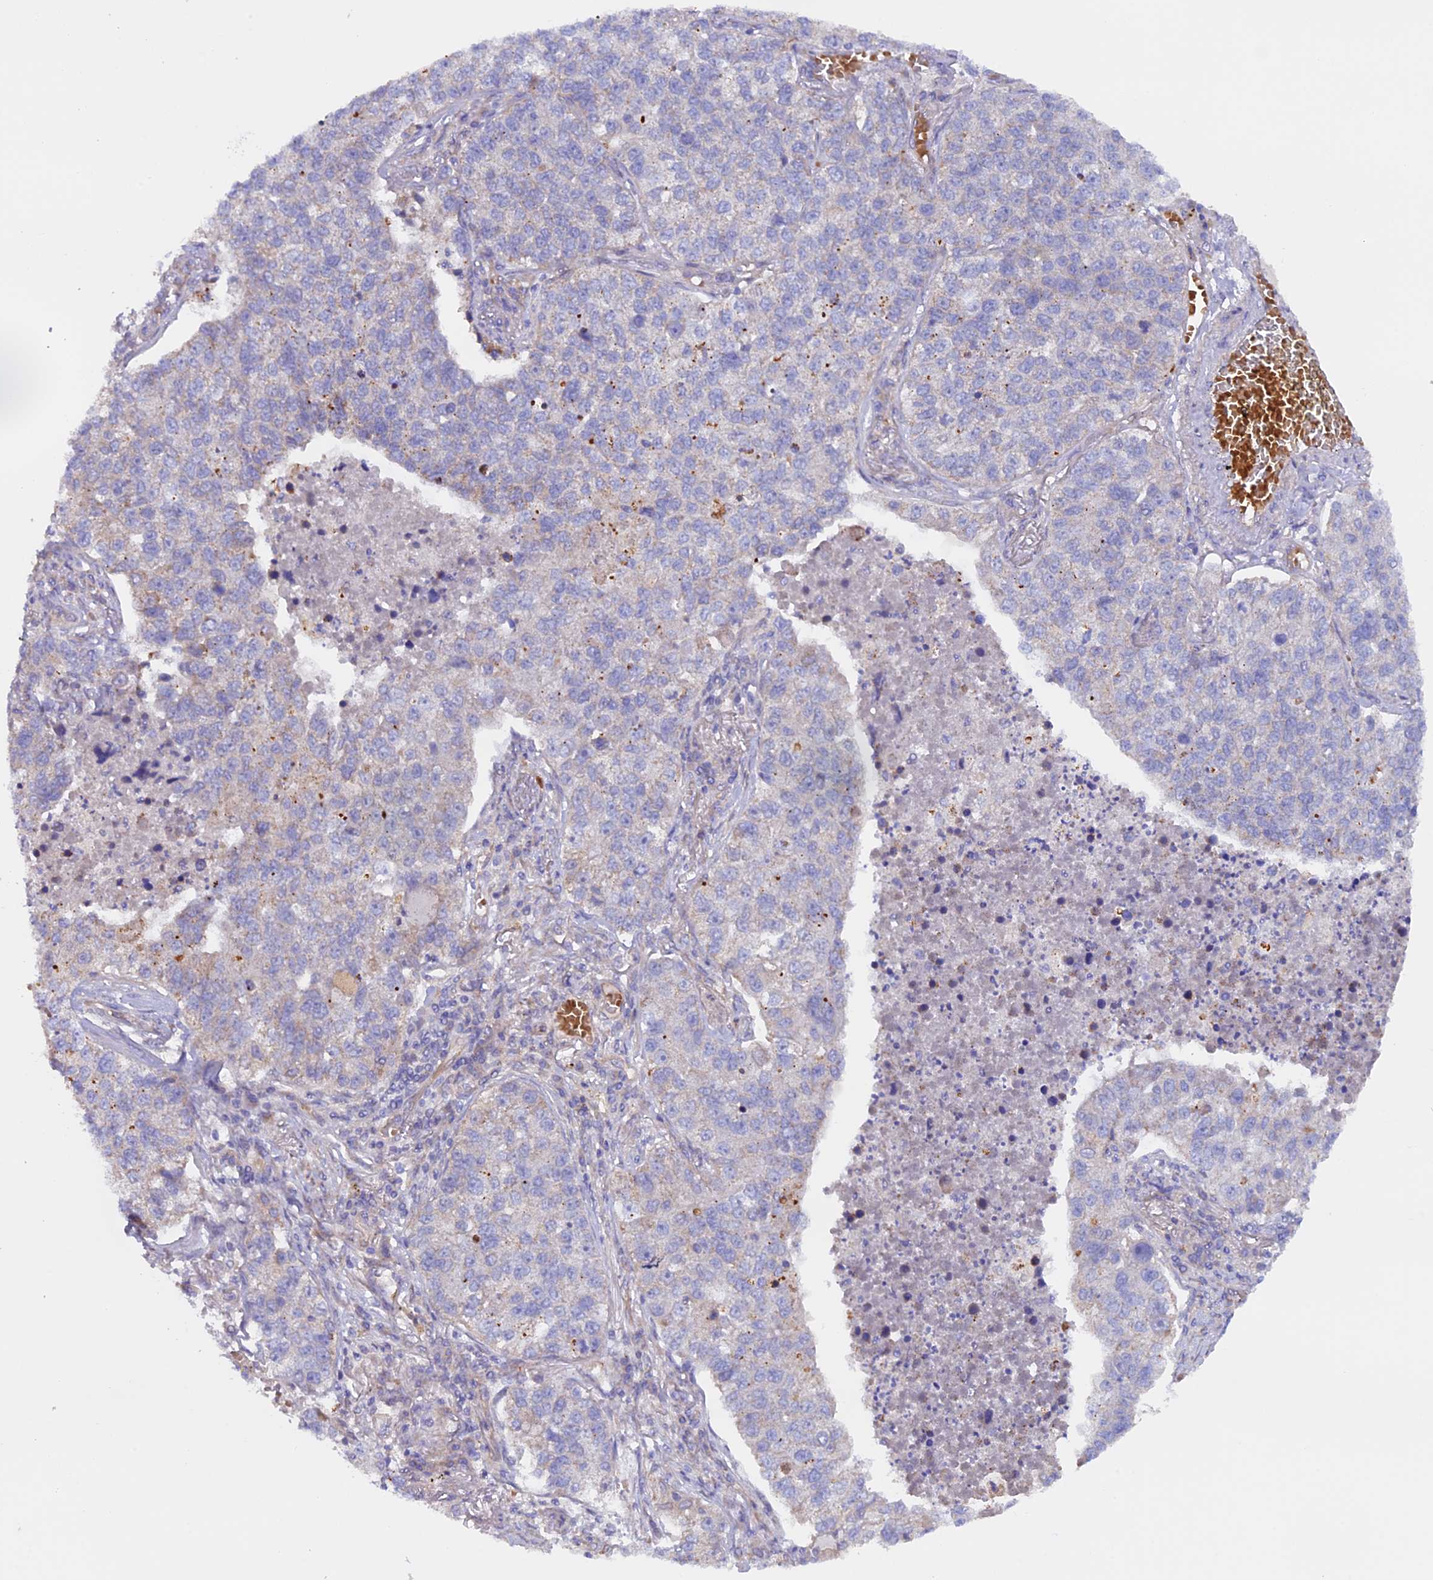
{"staining": {"intensity": "negative", "quantity": "none", "location": "none"}, "tissue": "lung cancer", "cell_type": "Tumor cells", "image_type": "cancer", "snomed": [{"axis": "morphology", "description": "Adenocarcinoma, NOS"}, {"axis": "topography", "description": "Lung"}], "caption": "Immunohistochemistry of human lung cancer displays no expression in tumor cells.", "gene": "DUS3L", "patient": {"sex": "male", "age": 49}}